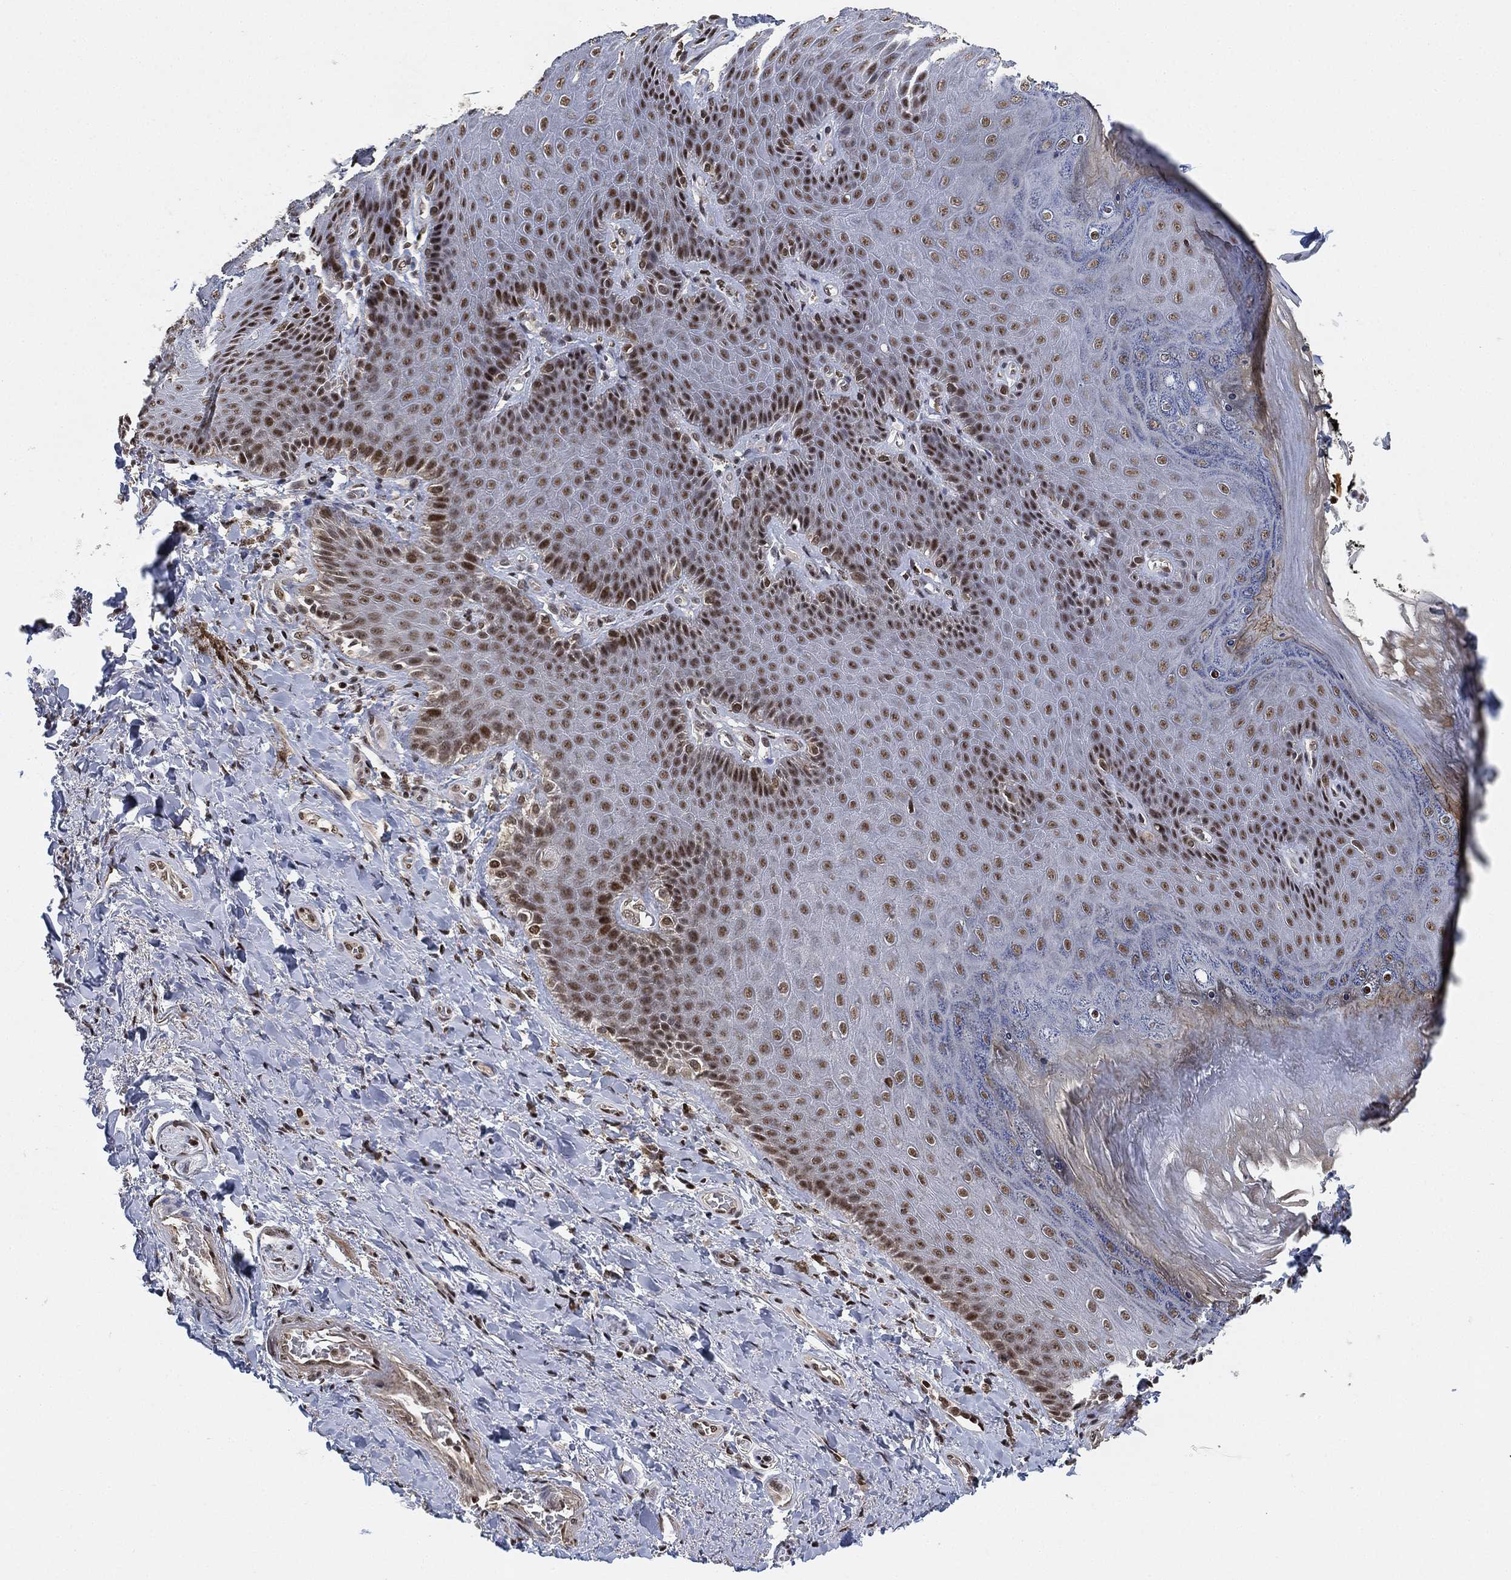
{"staining": {"intensity": "moderate", "quantity": "<25%", "location": "nuclear"}, "tissue": "adipose tissue", "cell_type": "Adipocytes", "image_type": "normal", "snomed": [{"axis": "morphology", "description": "Normal tissue, NOS"}, {"axis": "topography", "description": "Anal"}, {"axis": "topography", "description": "Peripheral nerve tissue"}], "caption": "Immunohistochemical staining of unremarkable human adipose tissue demonstrates low levels of moderate nuclear staining in approximately <25% of adipocytes.", "gene": "ZSCAN30", "patient": {"sex": "male", "age": 53}}